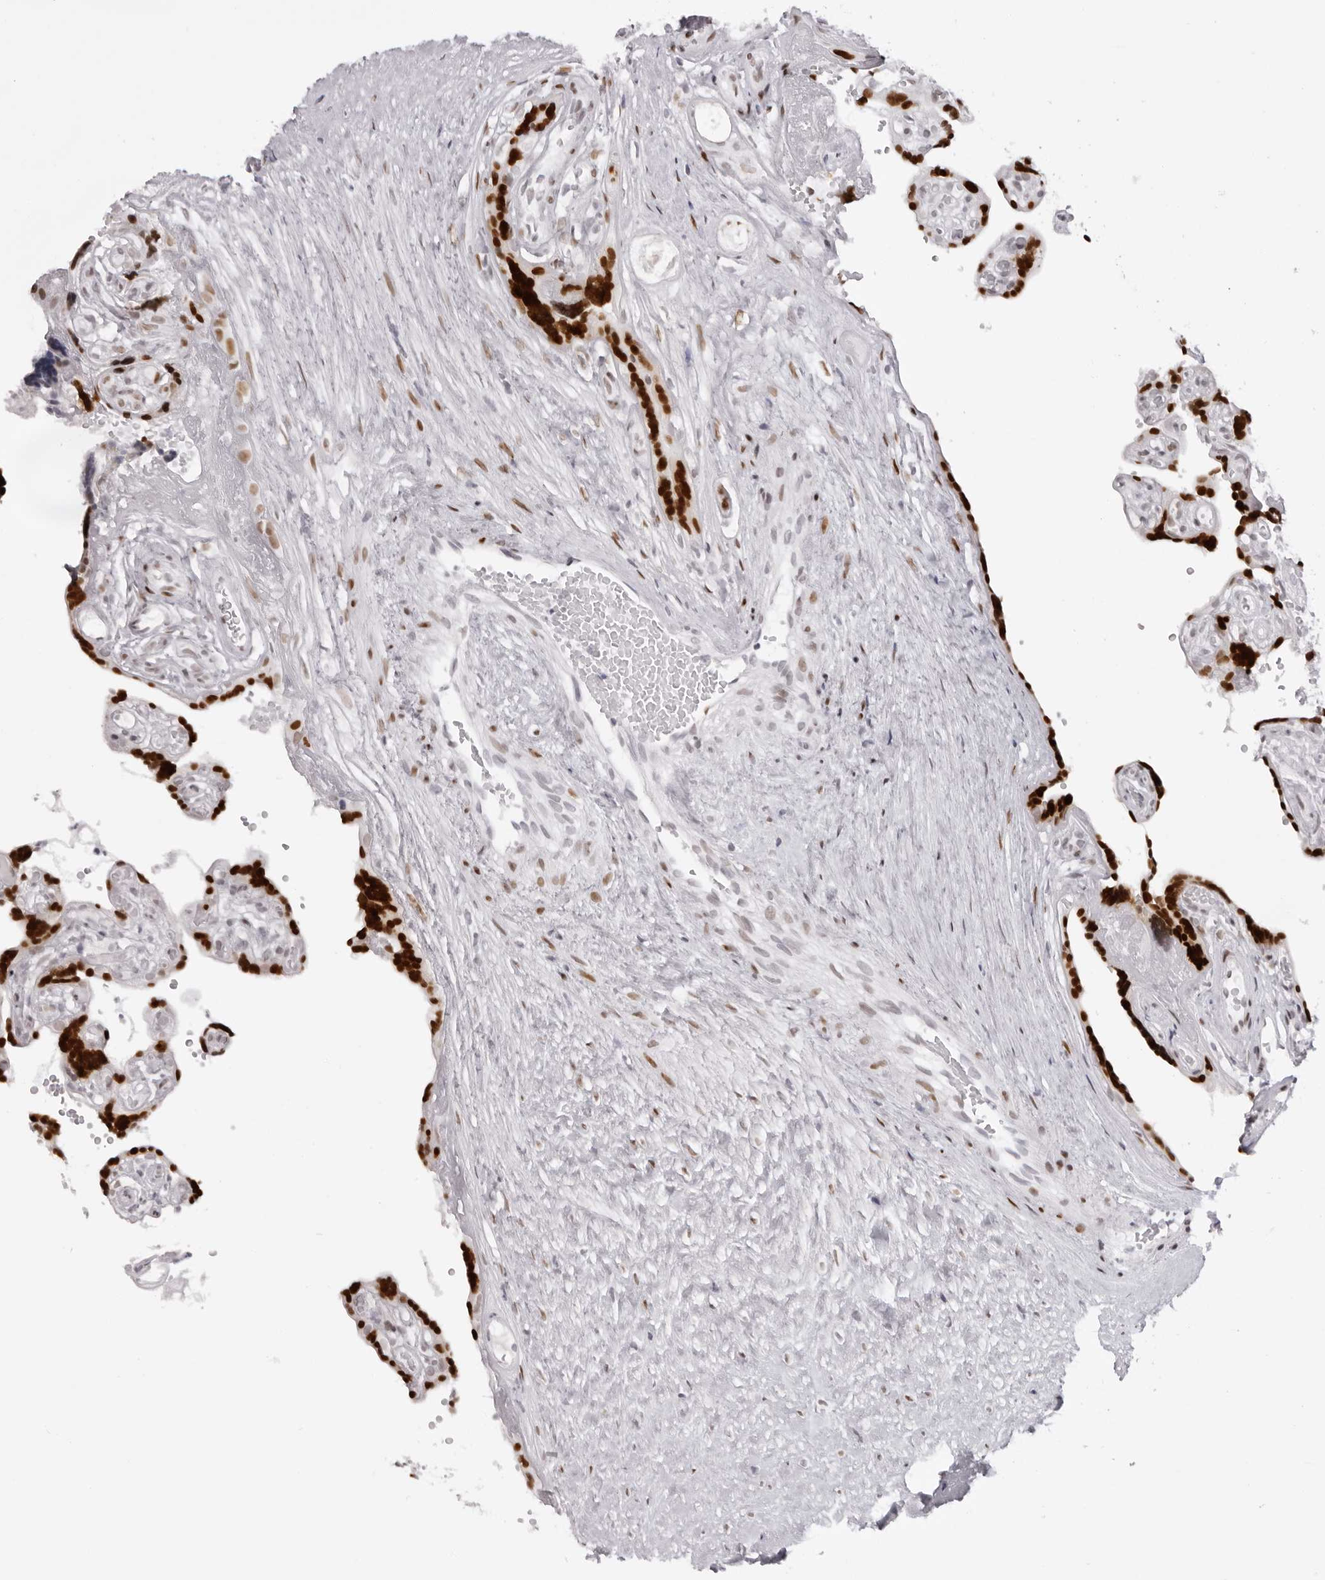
{"staining": {"intensity": "strong", "quantity": "<25%", "location": "nuclear"}, "tissue": "placenta", "cell_type": "Decidual cells", "image_type": "normal", "snomed": [{"axis": "morphology", "description": "Normal tissue, NOS"}, {"axis": "topography", "description": "Placenta"}], "caption": "Human placenta stained with a brown dye displays strong nuclear positive positivity in about <25% of decidual cells.", "gene": "MAFK", "patient": {"sex": "female", "age": 30}}